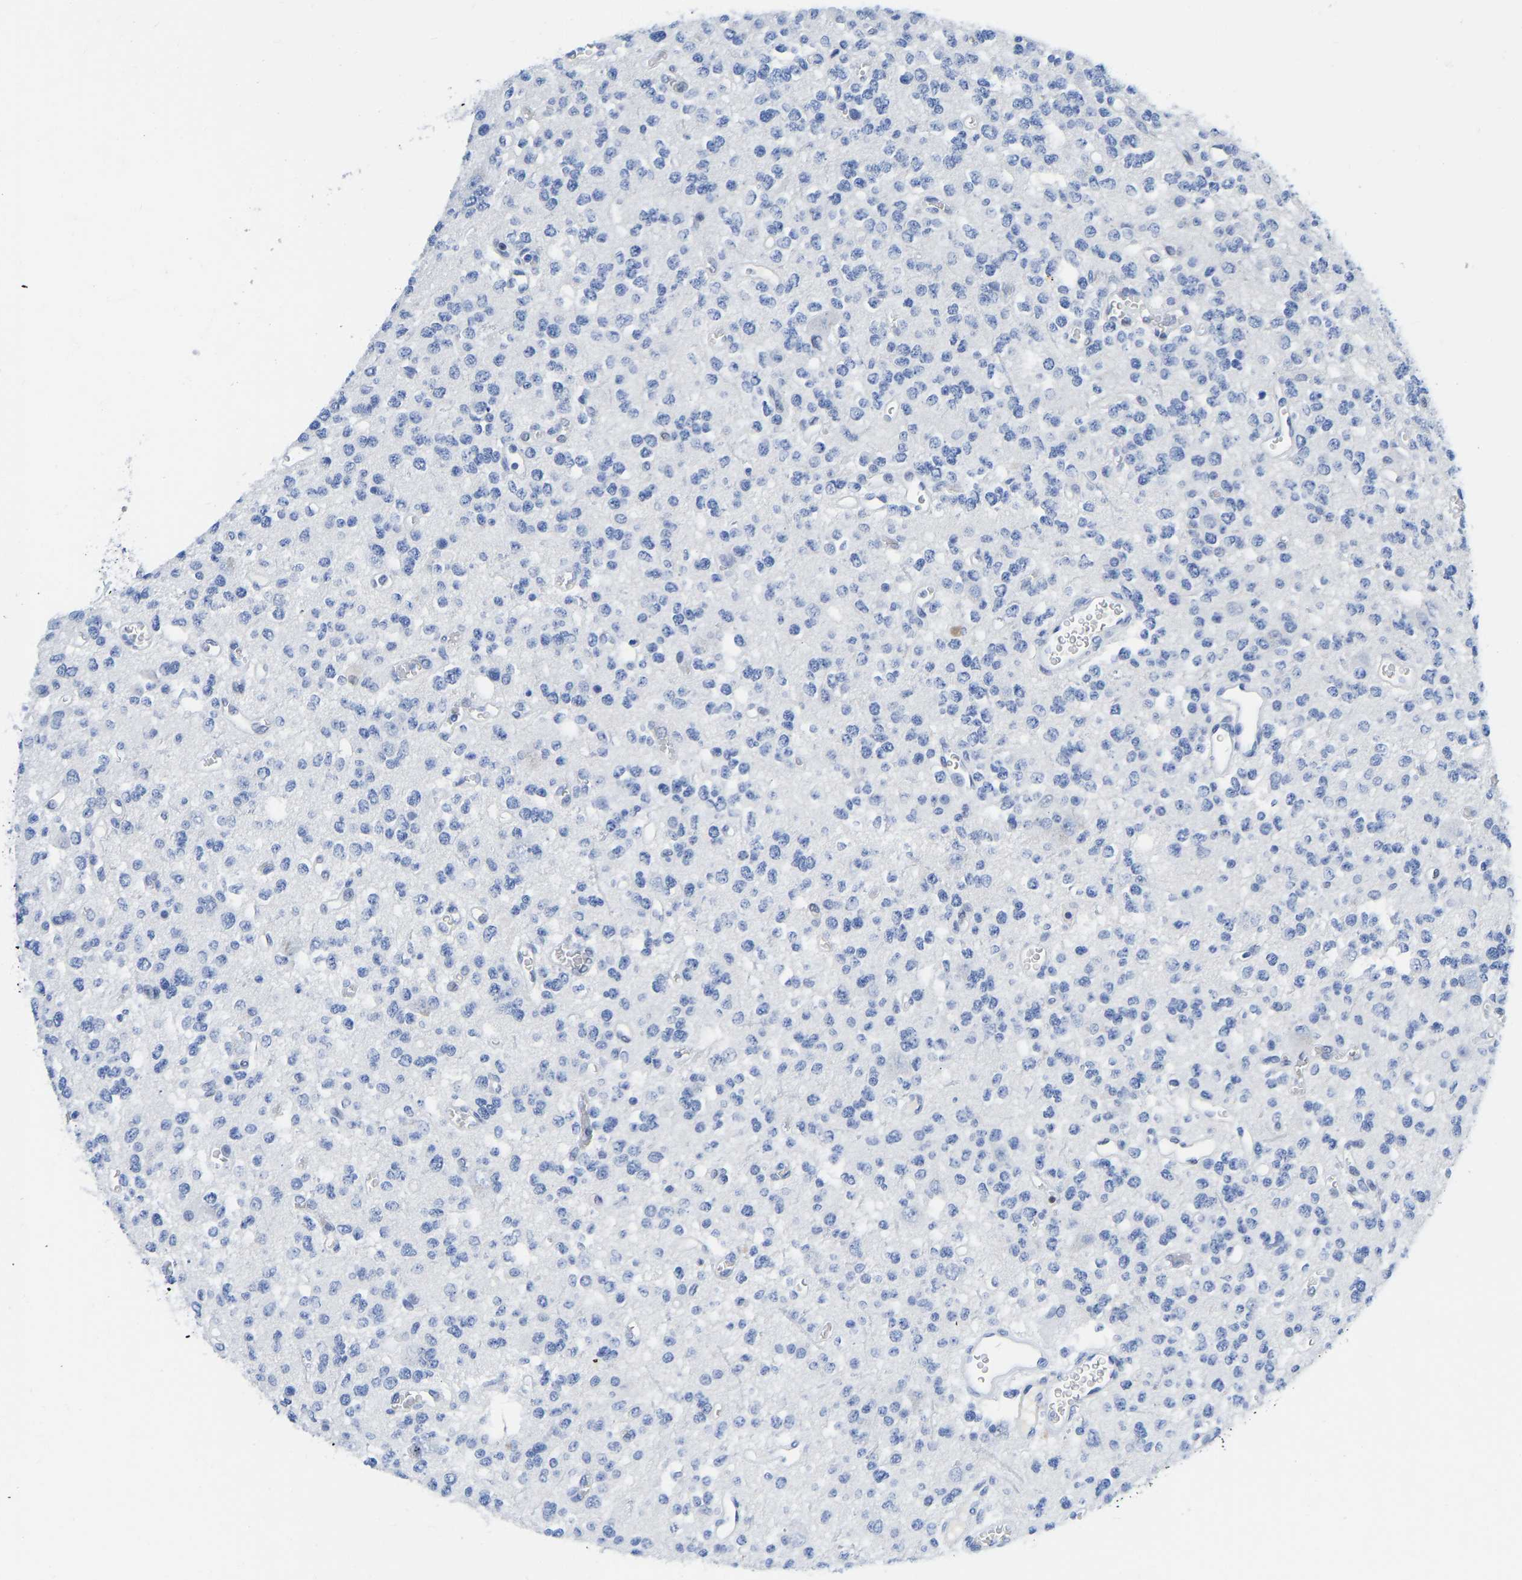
{"staining": {"intensity": "negative", "quantity": "none", "location": "none"}, "tissue": "glioma", "cell_type": "Tumor cells", "image_type": "cancer", "snomed": [{"axis": "morphology", "description": "Glioma, malignant, Low grade"}, {"axis": "topography", "description": "Brain"}], "caption": "Immunohistochemical staining of human malignant glioma (low-grade) shows no significant expression in tumor cells.", "gene": "TCF7", "patient": {"sex": "male", "age": 38}}